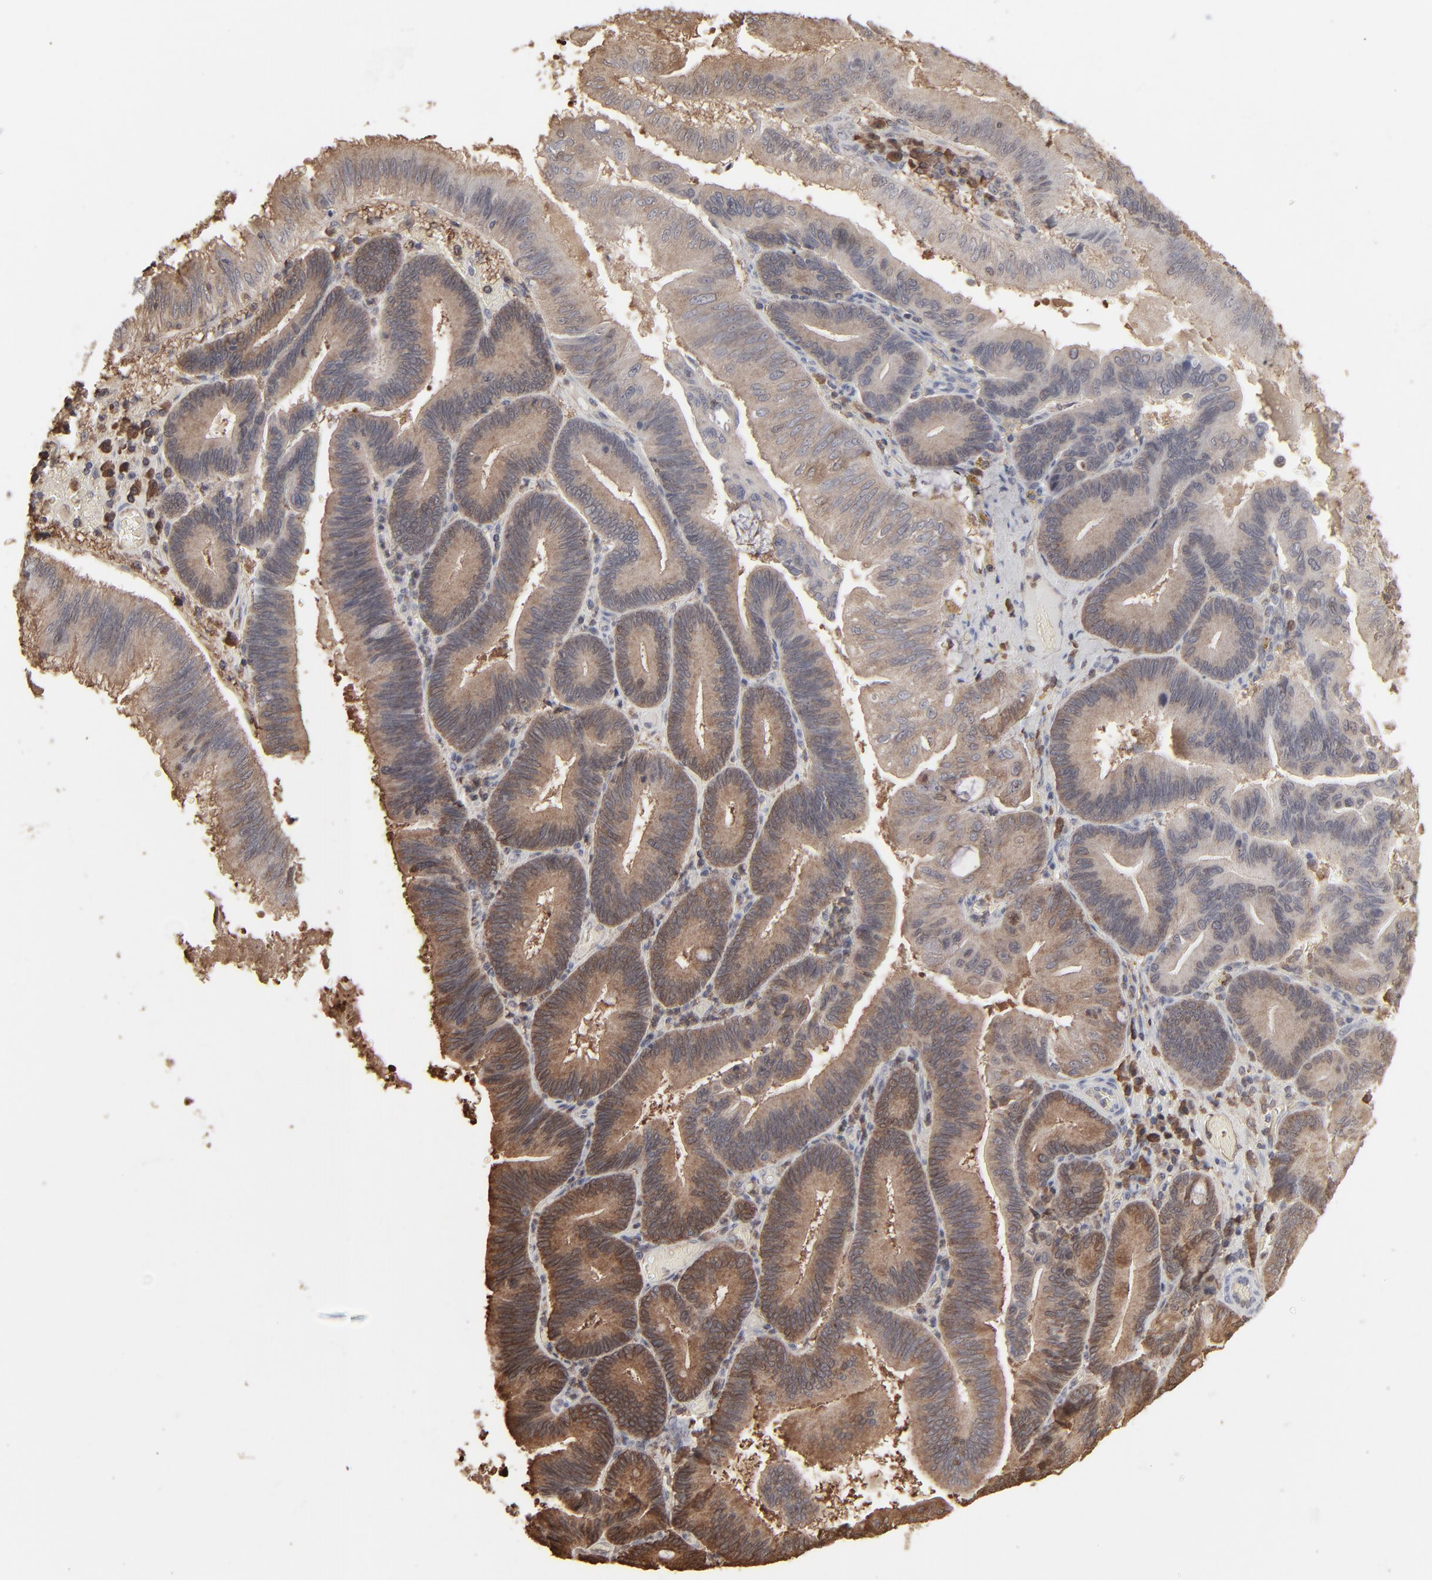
{"staining": {"intensity": "moderate", "quantity": ">75%", "location": "cytoplasmic/membranous"}, "tissue": "pancreatic cancer", "cell_type": "Tumor cells", "image_type": "cancer", "snomed": [{"axis": "morphology", "description": "Adenocarcinoma, NOS"}, {"axis": "topography", "description": "Pancreas"}], "caption": "Immunohistochemical staining of human pancreatic cancer (adenocarcinoma) demonstrates medium levels of moderate cytoplasmic/membranous staining in approximately >75% of tumor cells.", "gene": "NME1-NME2", "patient": {"sex": "male", "age": 82}}